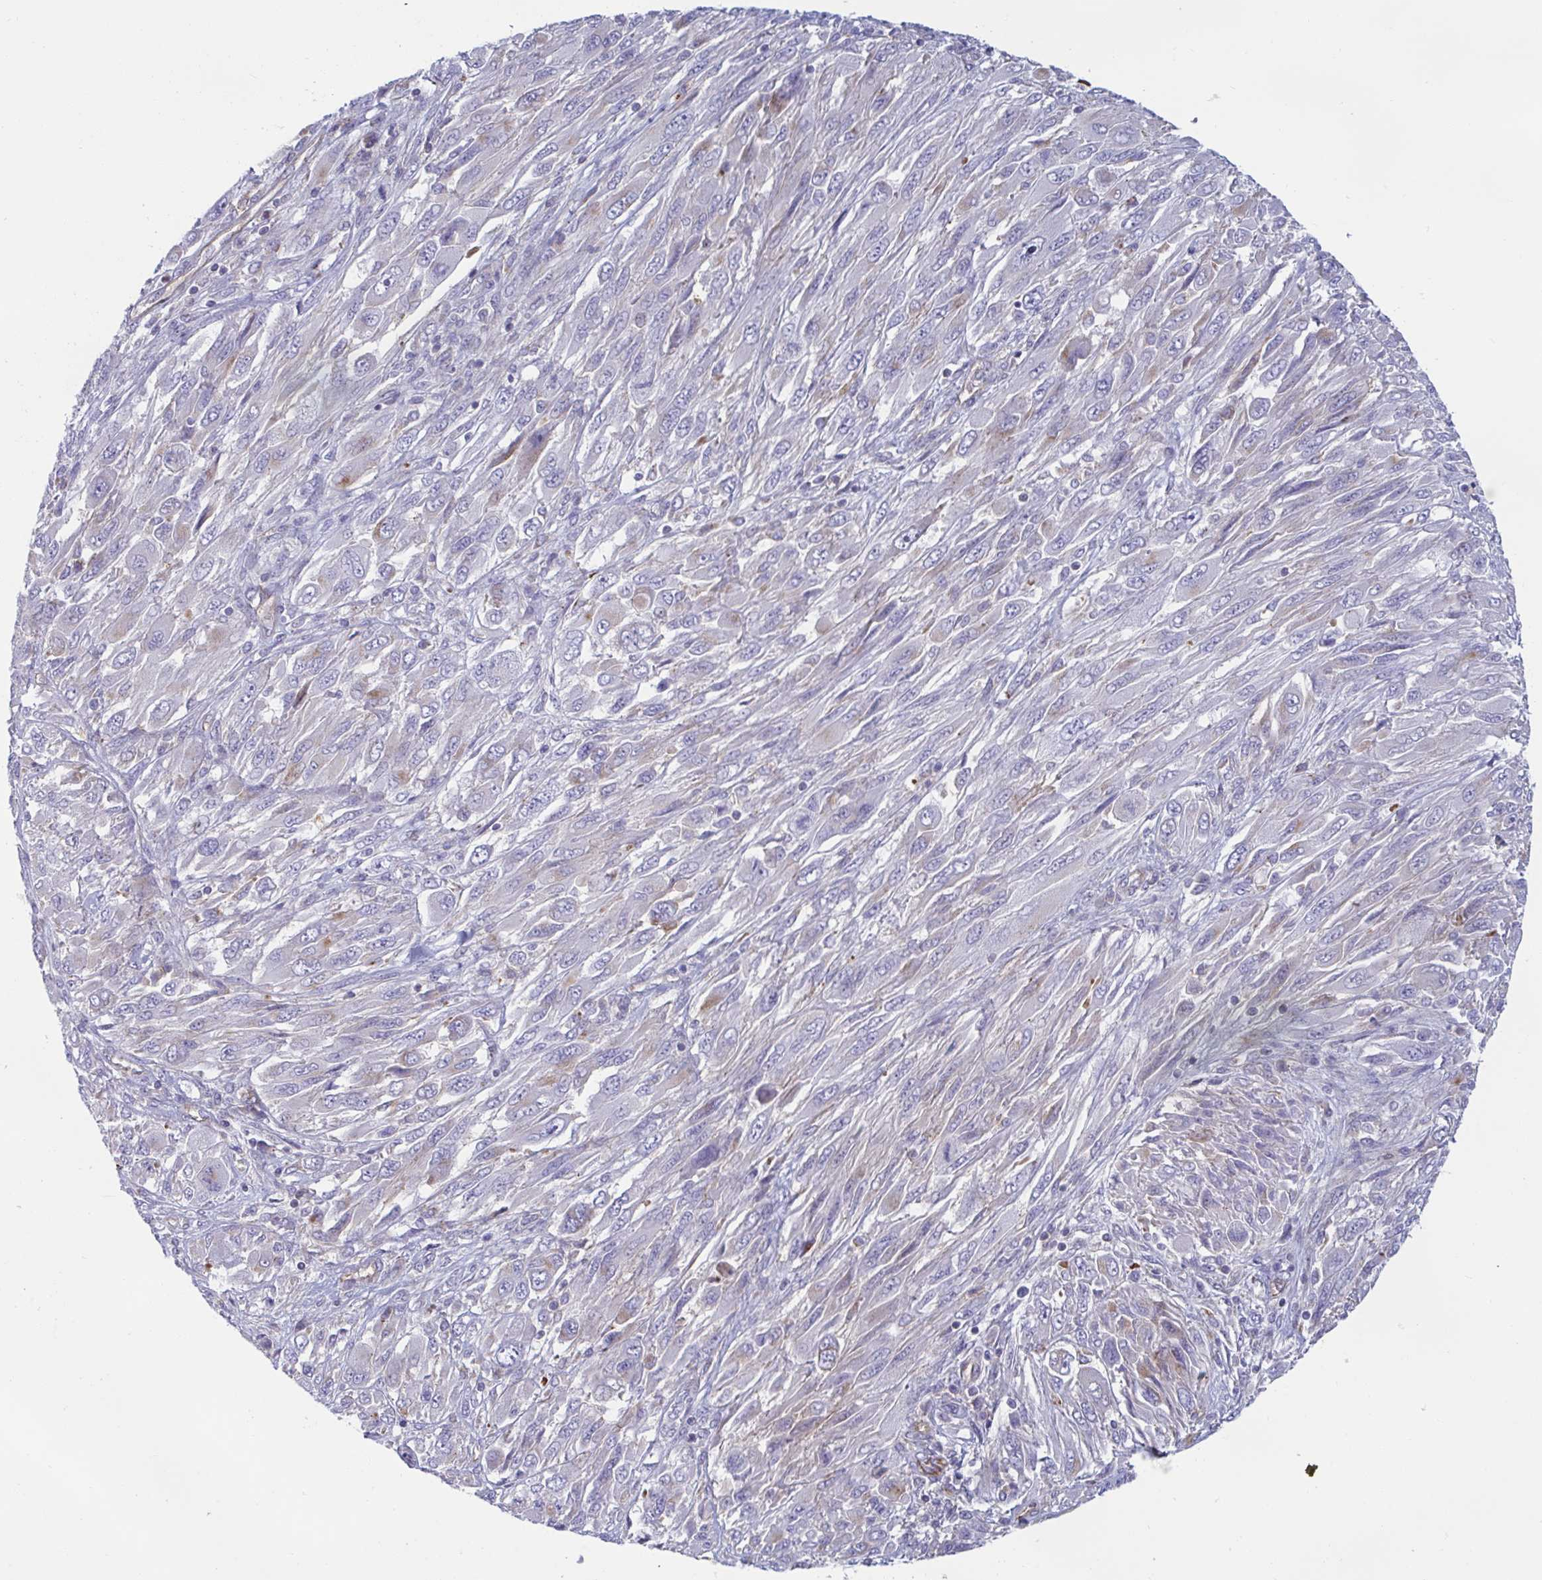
{"staining": {"intensity": "negative", "quantity": "none", "location": "none"}, "tissue": "melanoma", "cell_type": "Tumor cells", "image_type": "cancer", "snomed": [{"axis": "morphology", "description": "Malignant melanoma, NOS"}, {"axis": "topography", "description": "Skin"}], "caption": "The photomicrograph demonstrates no significant positivity in tumor cells of melanoma.", "gene": "SLC9A6", "patient": {"sex": "female", "age": 91}}